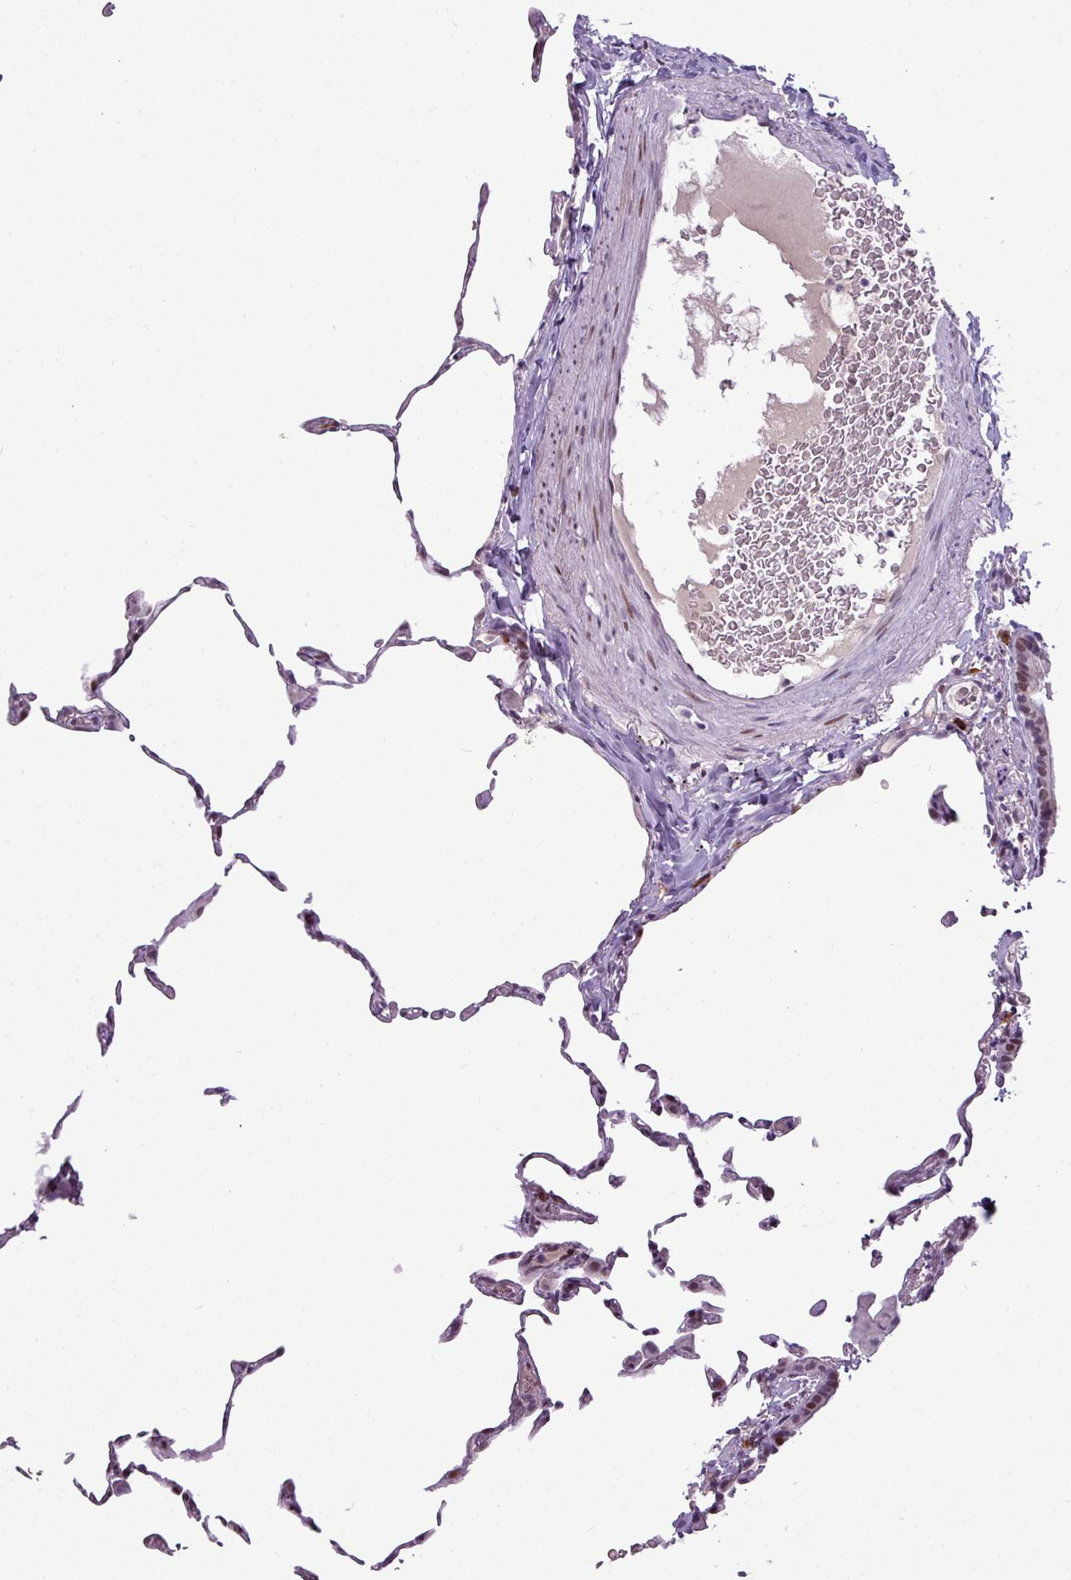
{"staining": {"intensity": "moderate", "quantity": "<25%", "location": "nuclear"}, "tissue": "lung", "cell_type": "Alveolar cells", "image_type": "normal", "snomed": [{"axis": "morphology", "description": "Normal tissue, NOS"}, {"axis": "topography", "description": "Lung"}], "caption": "Immunohistochemistry staining of normal lung, which exhibits low levels of moderate nuclear positivity in approximately <25% of alveolar cells indicating moderate nuclear protein staining. The staining was performed using DAB (3,3'-diaminobenzidine) (brown) for protein detection and nuclei were counterstained in hematoxylin (blue).", "gene": "SLC66A2", "patient": {"sex": "female", "age": 57}}